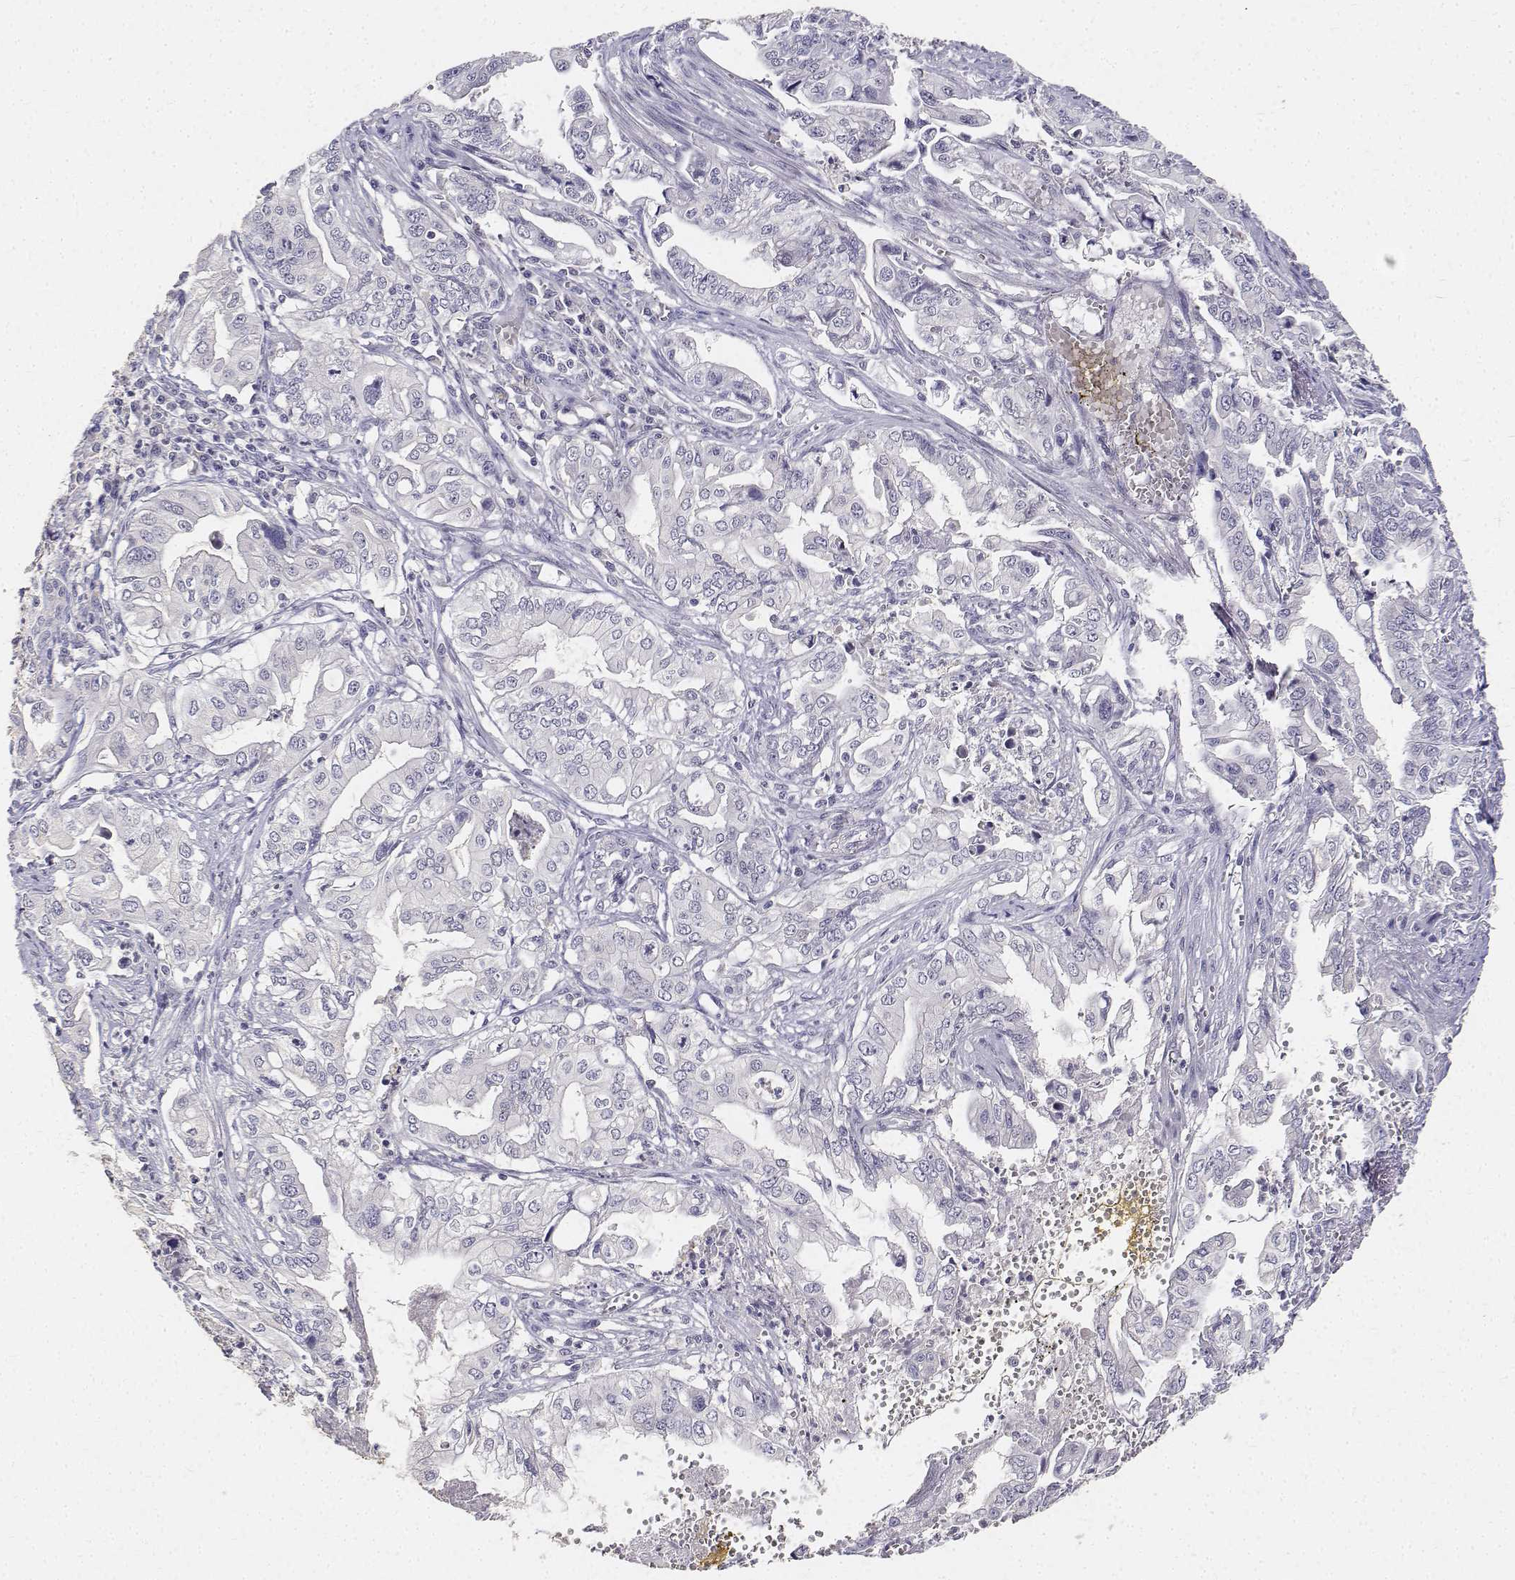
{"staining": {"intensity": "negative", "quantity": "none", "location": "none"}, "tissue": "pancreatic cancer", "cell_type": "Tumor cells", "image_type": "cancer", "snomed": [{"axis": "morphology", "description": "Adenocarcinoma, NOS"}, {"axis": "topography", "description": "Pancreas"}], "caption": "Tumor cells are negative for brown protein staining in adenocarcinoma (pancreatic).", "gene": "PAEP", "patient": {"sex": "male", "age": 68}}